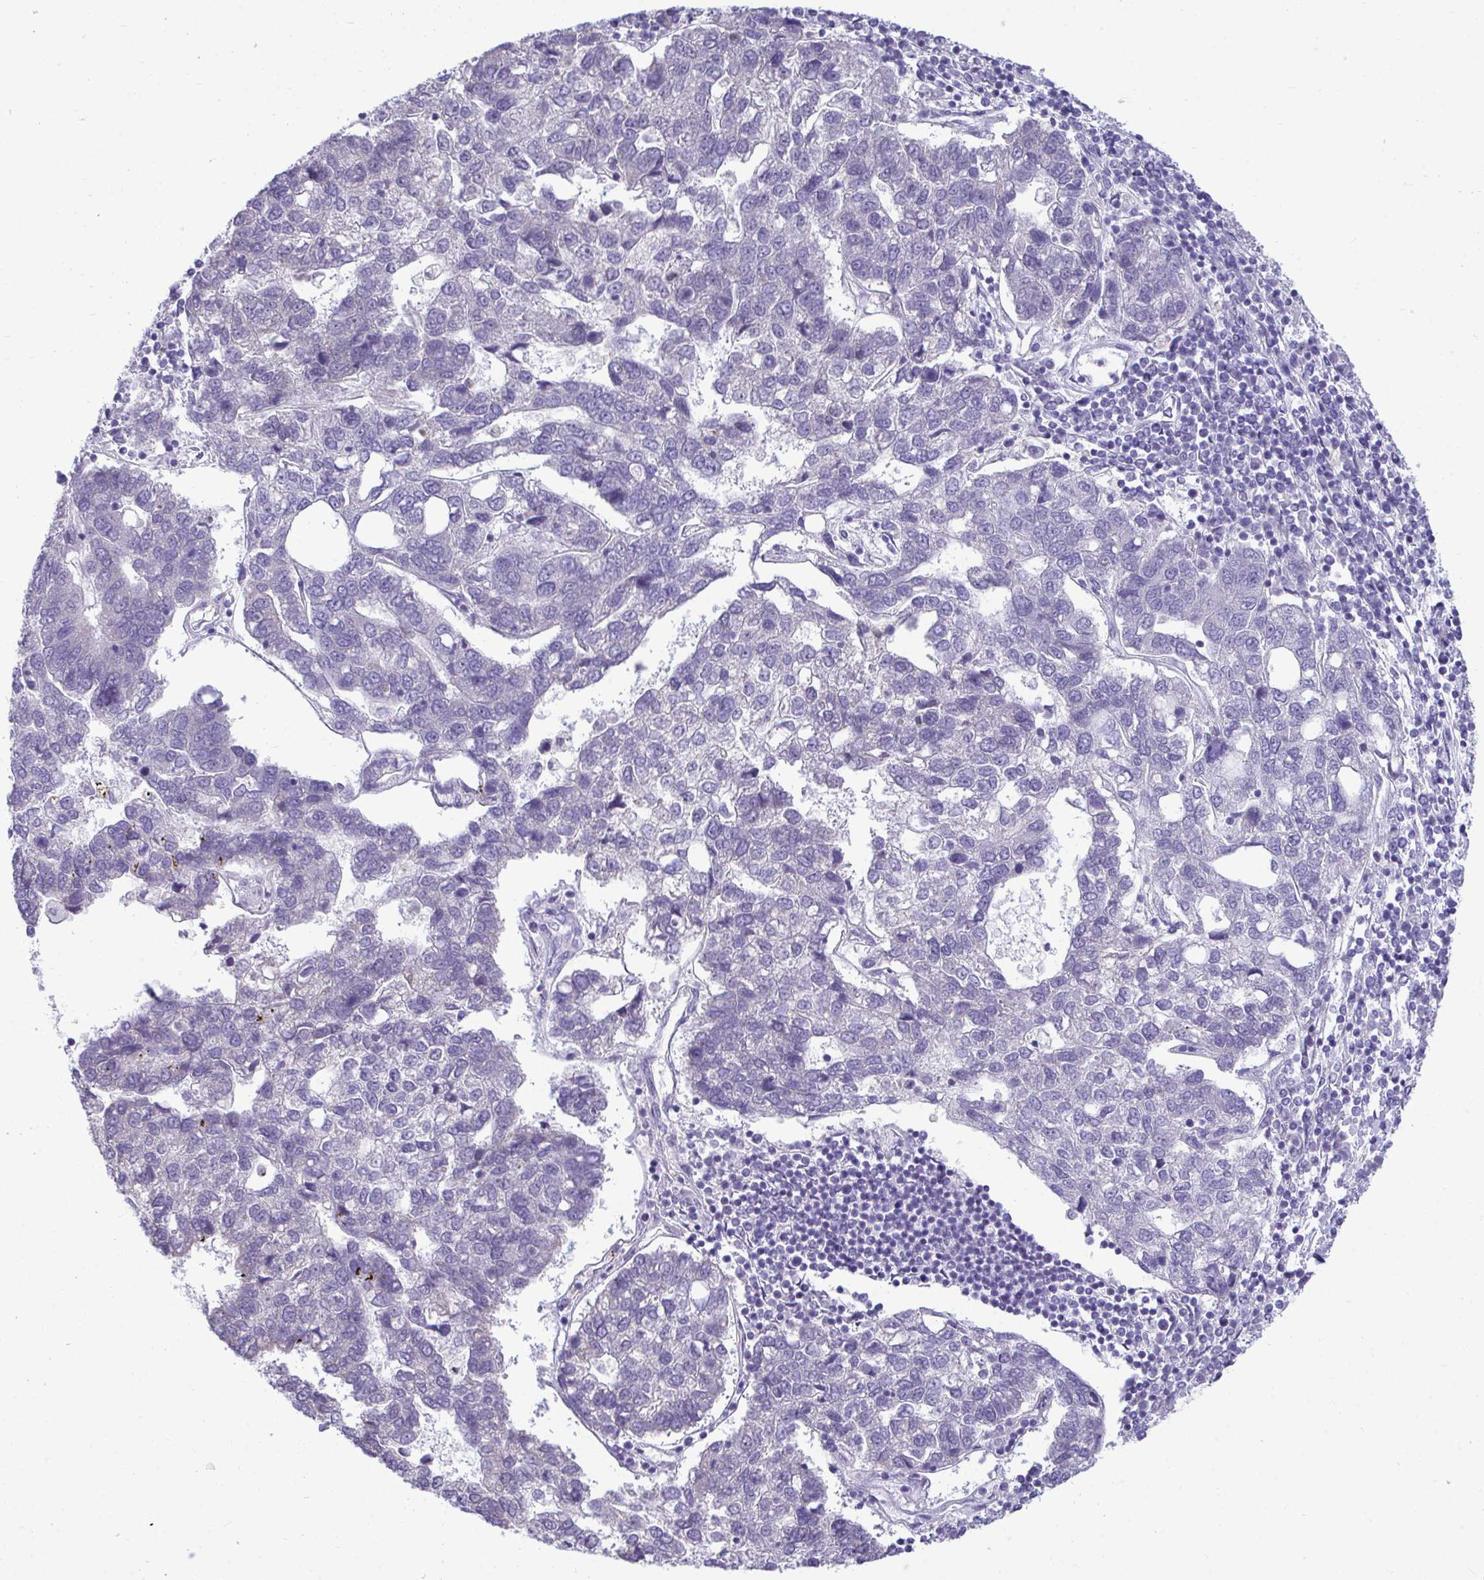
{"staining": {"intensity": "negative", "quantity": "none", "location": "none"}, "tissue": "pancreatic cancer", "cell_type": "Tumor cells", "image_type": "cancer", "snomed": [{"axis": "morphology", "description": "Adenocarcinoma, NOS"}, {"axis": "topography", "description": "Pancreas"}], "caption": "High magnification brightfield microscopy of pancreatic adenocarcinoma stained with DAB (brown) and counterstained with hematoxylin (blue): tumor cells show no significant expression.", "gene": "PIGK", "patient": {"sex": "female", "age": 61}}